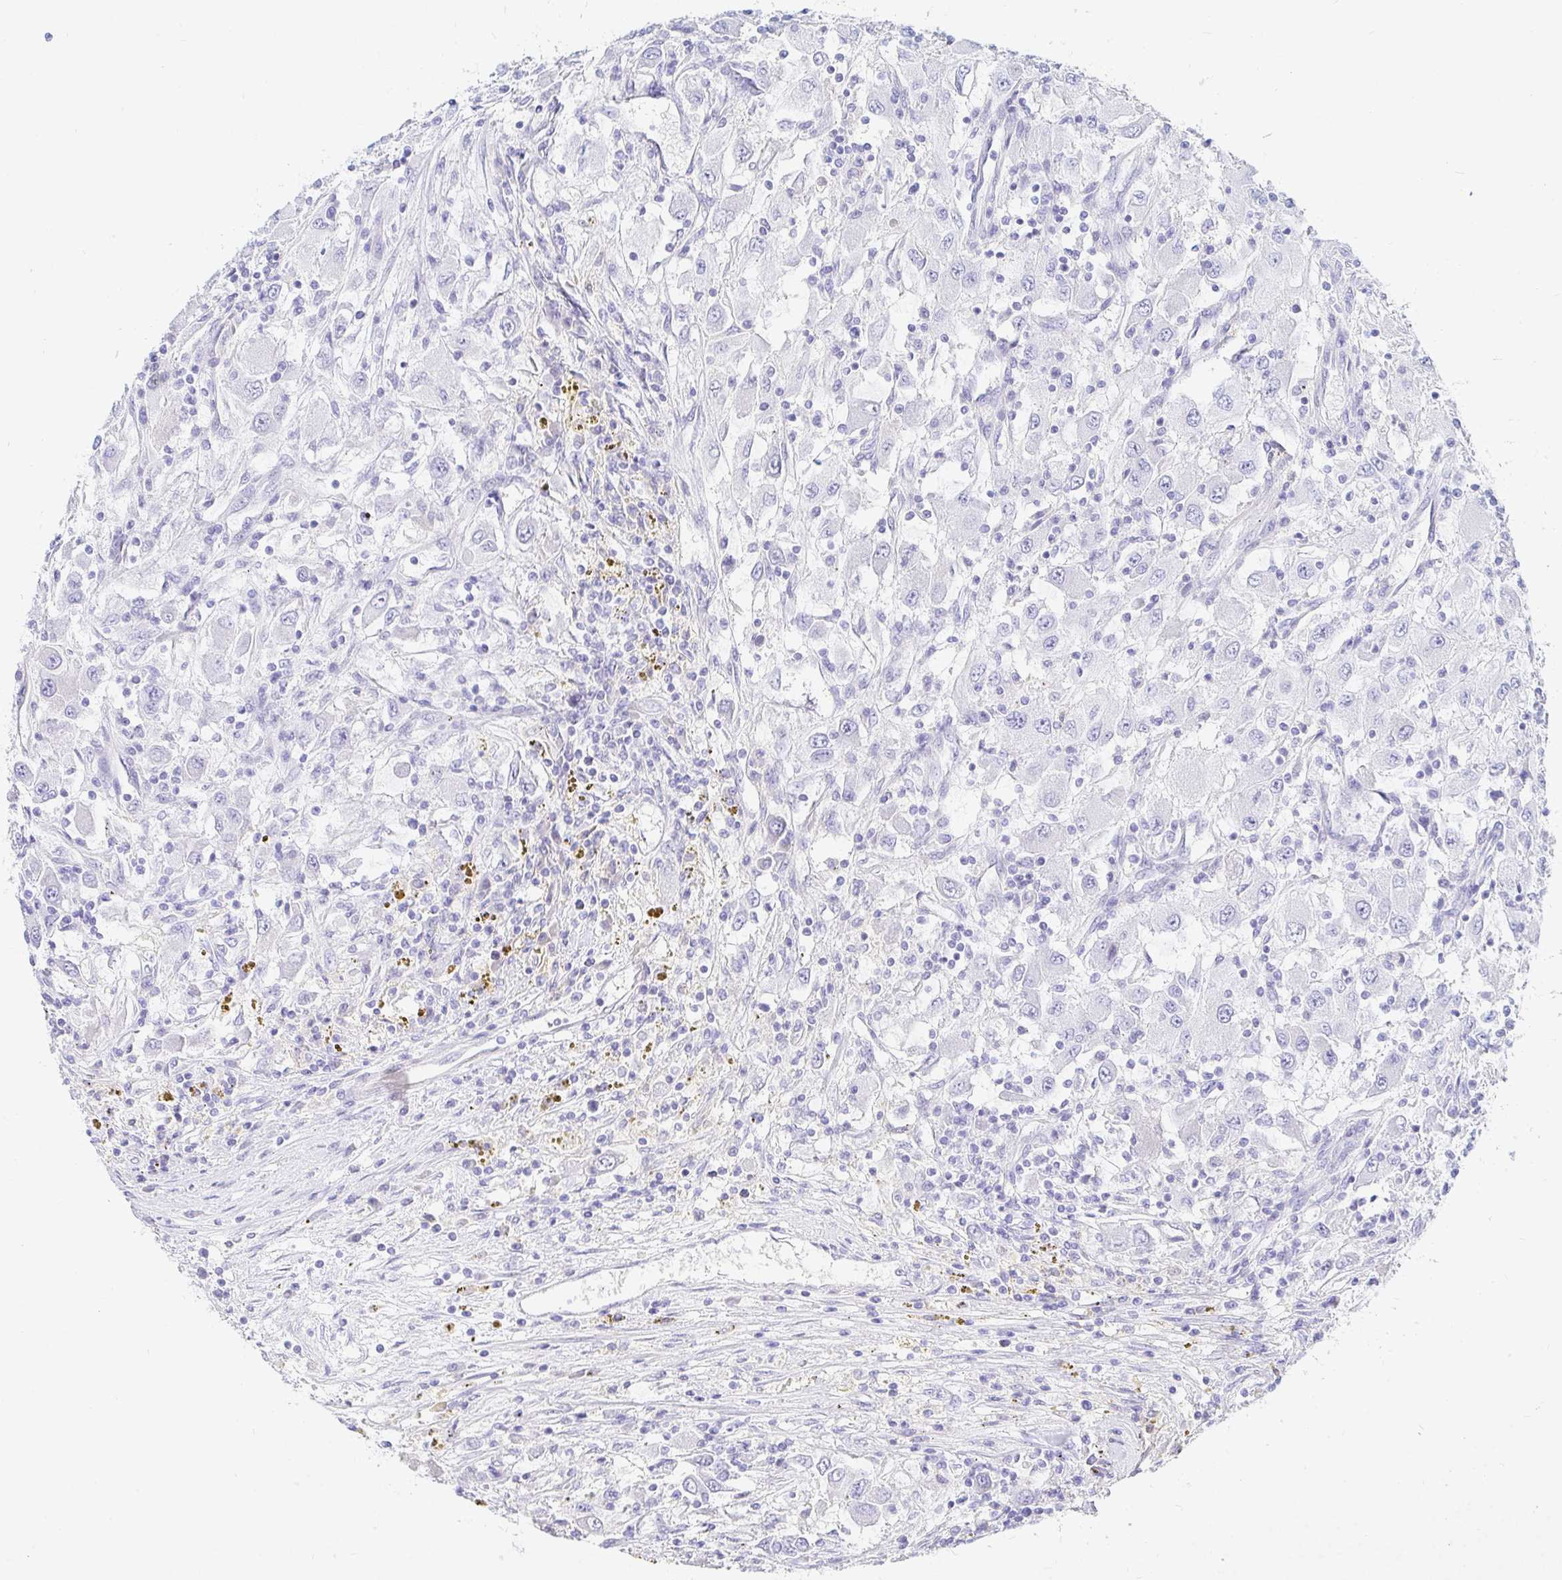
{"staining": {"intensity": "negative", "quantity": "none", "location": "none"}, "tissue": "renal cancer", "cell_type": "Tumor cells", "image_type": "cancer", "snomed": [{"axis": "morphology", "description": "Adenocarcinoma, NOS"}, {"axis": "topography", "description": "Kidney"}], "caption": "This is a micrograph of immunohistochemistry staining of renal cancer (adenocarcinoma), which shows no staining in tumor cells. (DAB (3,3'-diaminobenzidine) IHC, high magnification).", "gene": "NR2E1", "patient": {"sex": "female", "age": 67}}